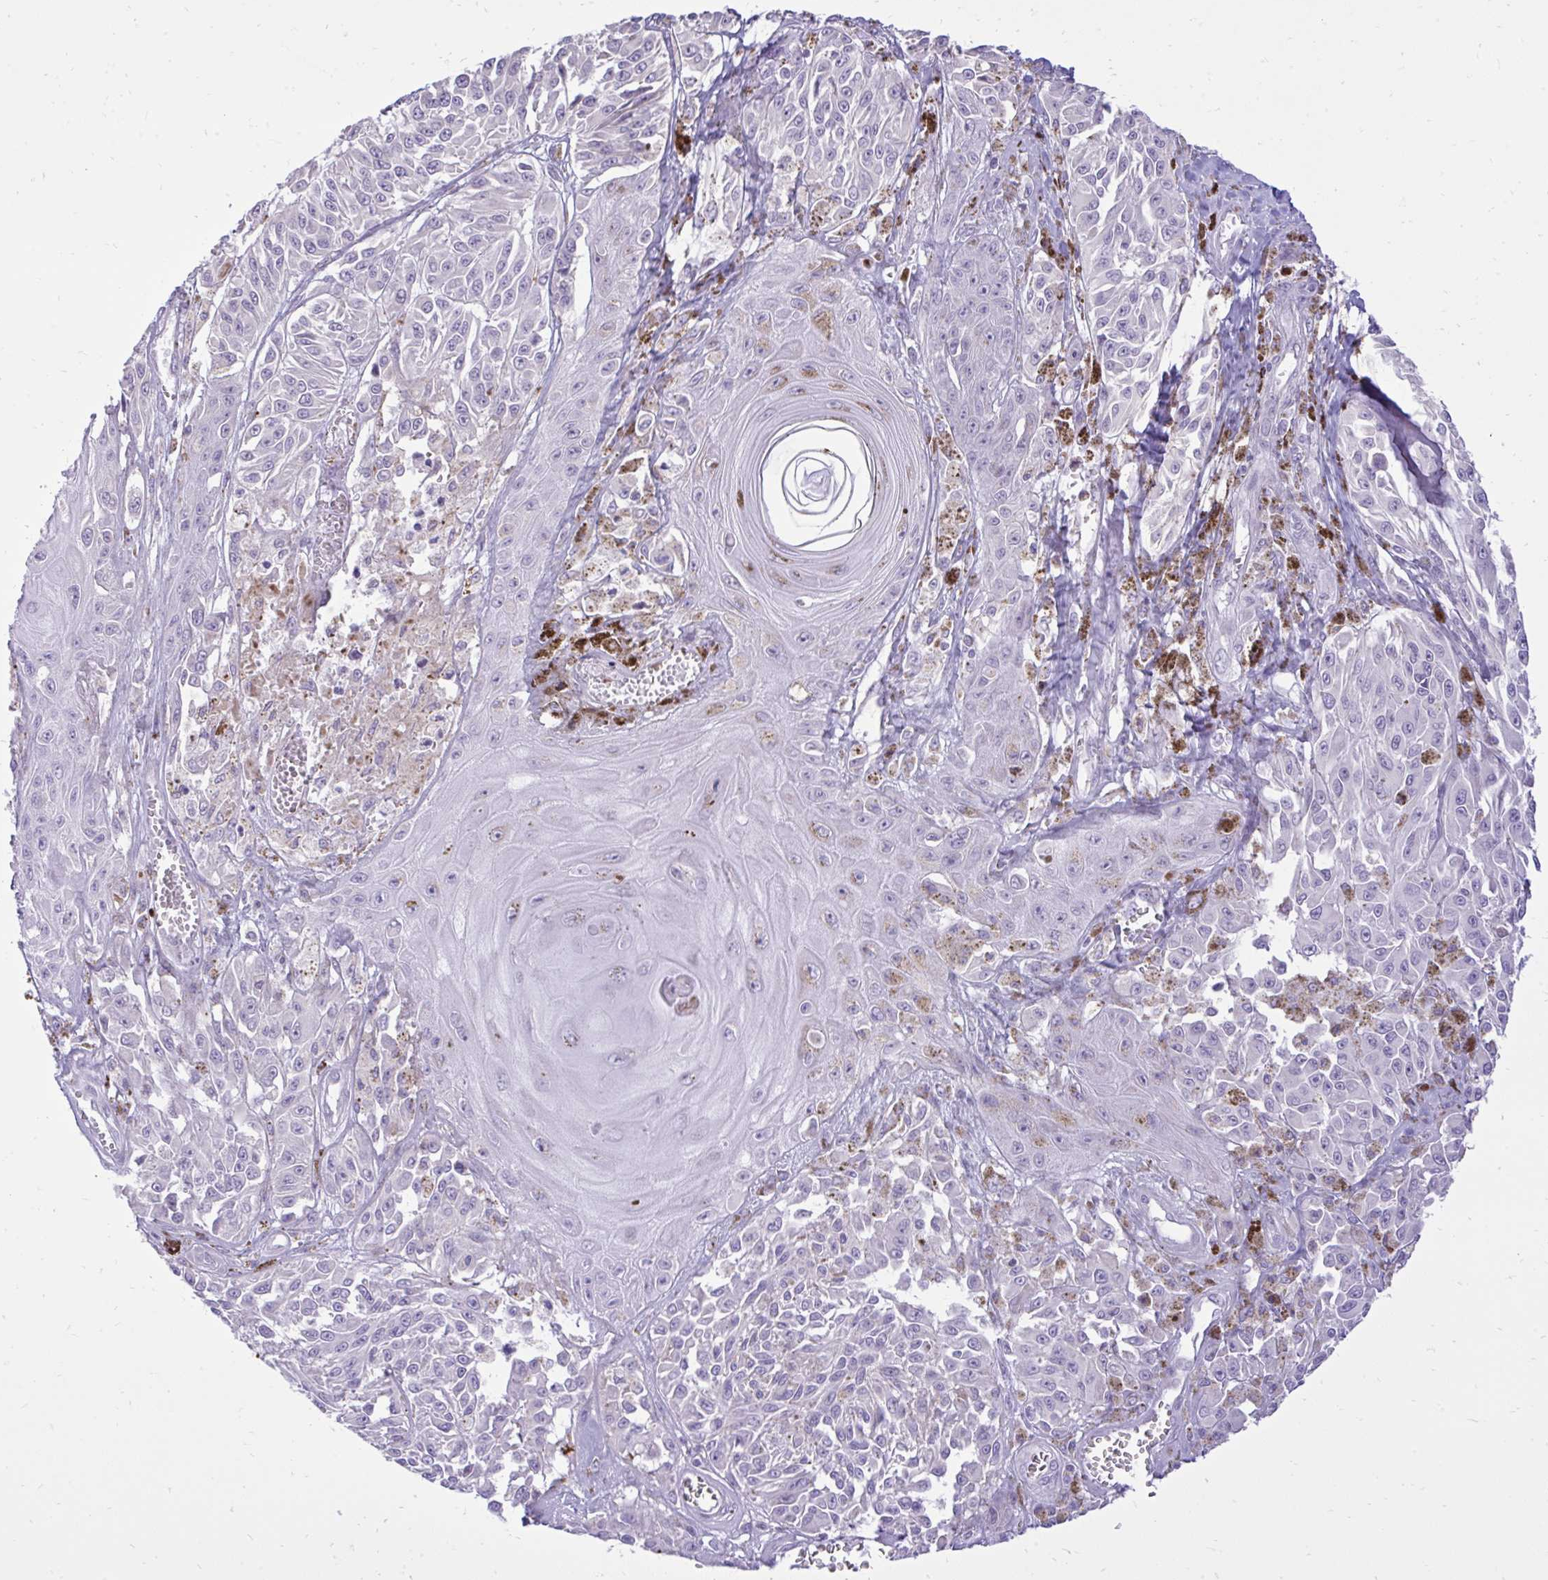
{"staining": {"intensity": "negative", "quantity": "none", "location": "none"}, "tissue": "melanoma", "cell_type": "Tumor cells", "image_type": "cancer", "snomed": [{"axis": "morphology", "description": "Malignant melanoma, NOS"}, {"axis": "topography", "description": "Skin"}], "caption": "High power microscopy micrograph of an immunohistochemistry (IHC) histopathology image of melanoma, revealing no significant positivity in tumor cells.", "gene": "SPAG1", "patient": {"sex": "male", "age": 94}}